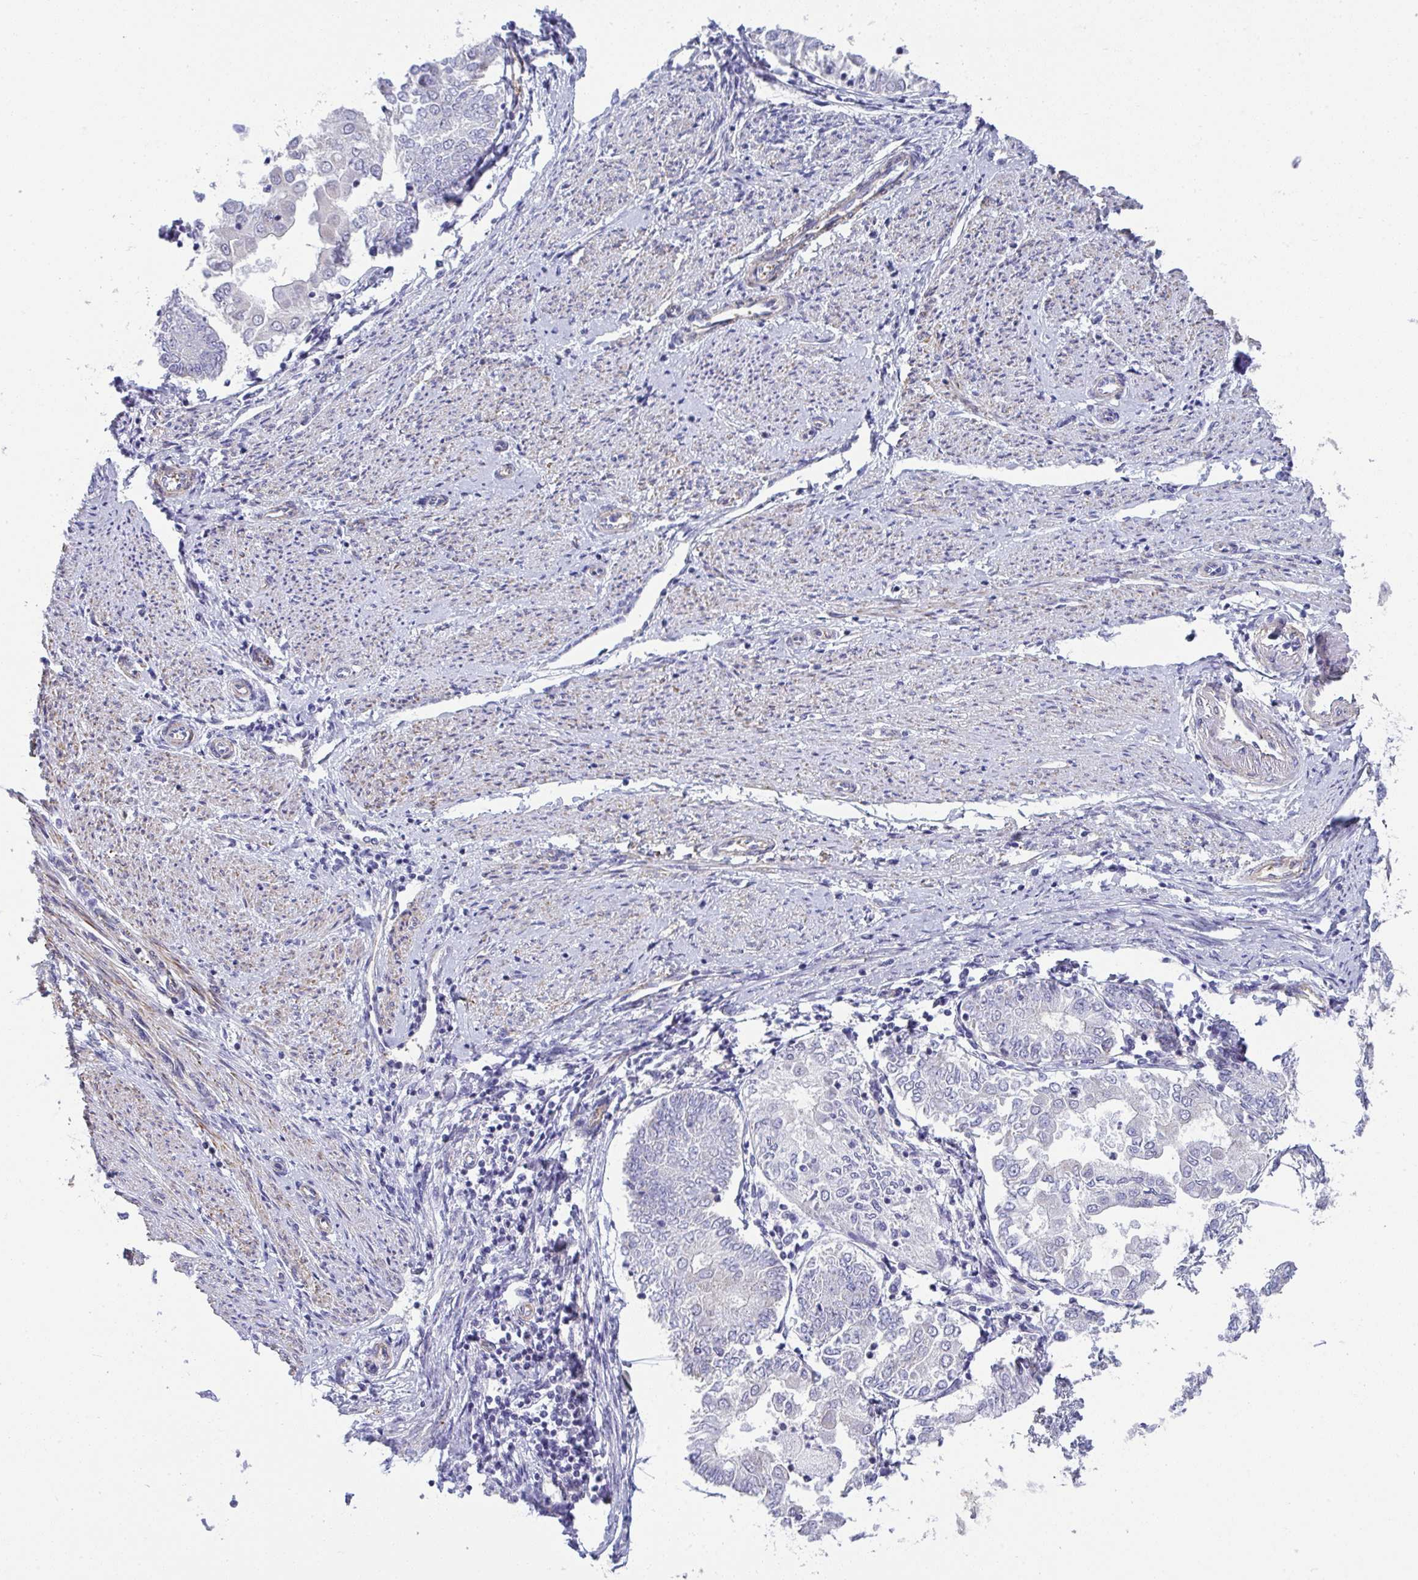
{"staining": {"intensity": "negative", "quantity": "none", "location": "none"}, "tissue": "endometrial cancer", "cell_type": "Tumor cells", "image_type": "cancer", "snomed": [{"axis": "morphology", "description": "Adenocarcinoma, NOS"}, {"axis": "topography", "description": "Endometrium"}], "caption": "This is a histopathology image of immunohistochemistry (IHC) staining of endometrial adenocarcinoma, which shows no staining in tumor cells.", "gene": "MYL12A", "patient": {"sex": "female", "age": 68}}